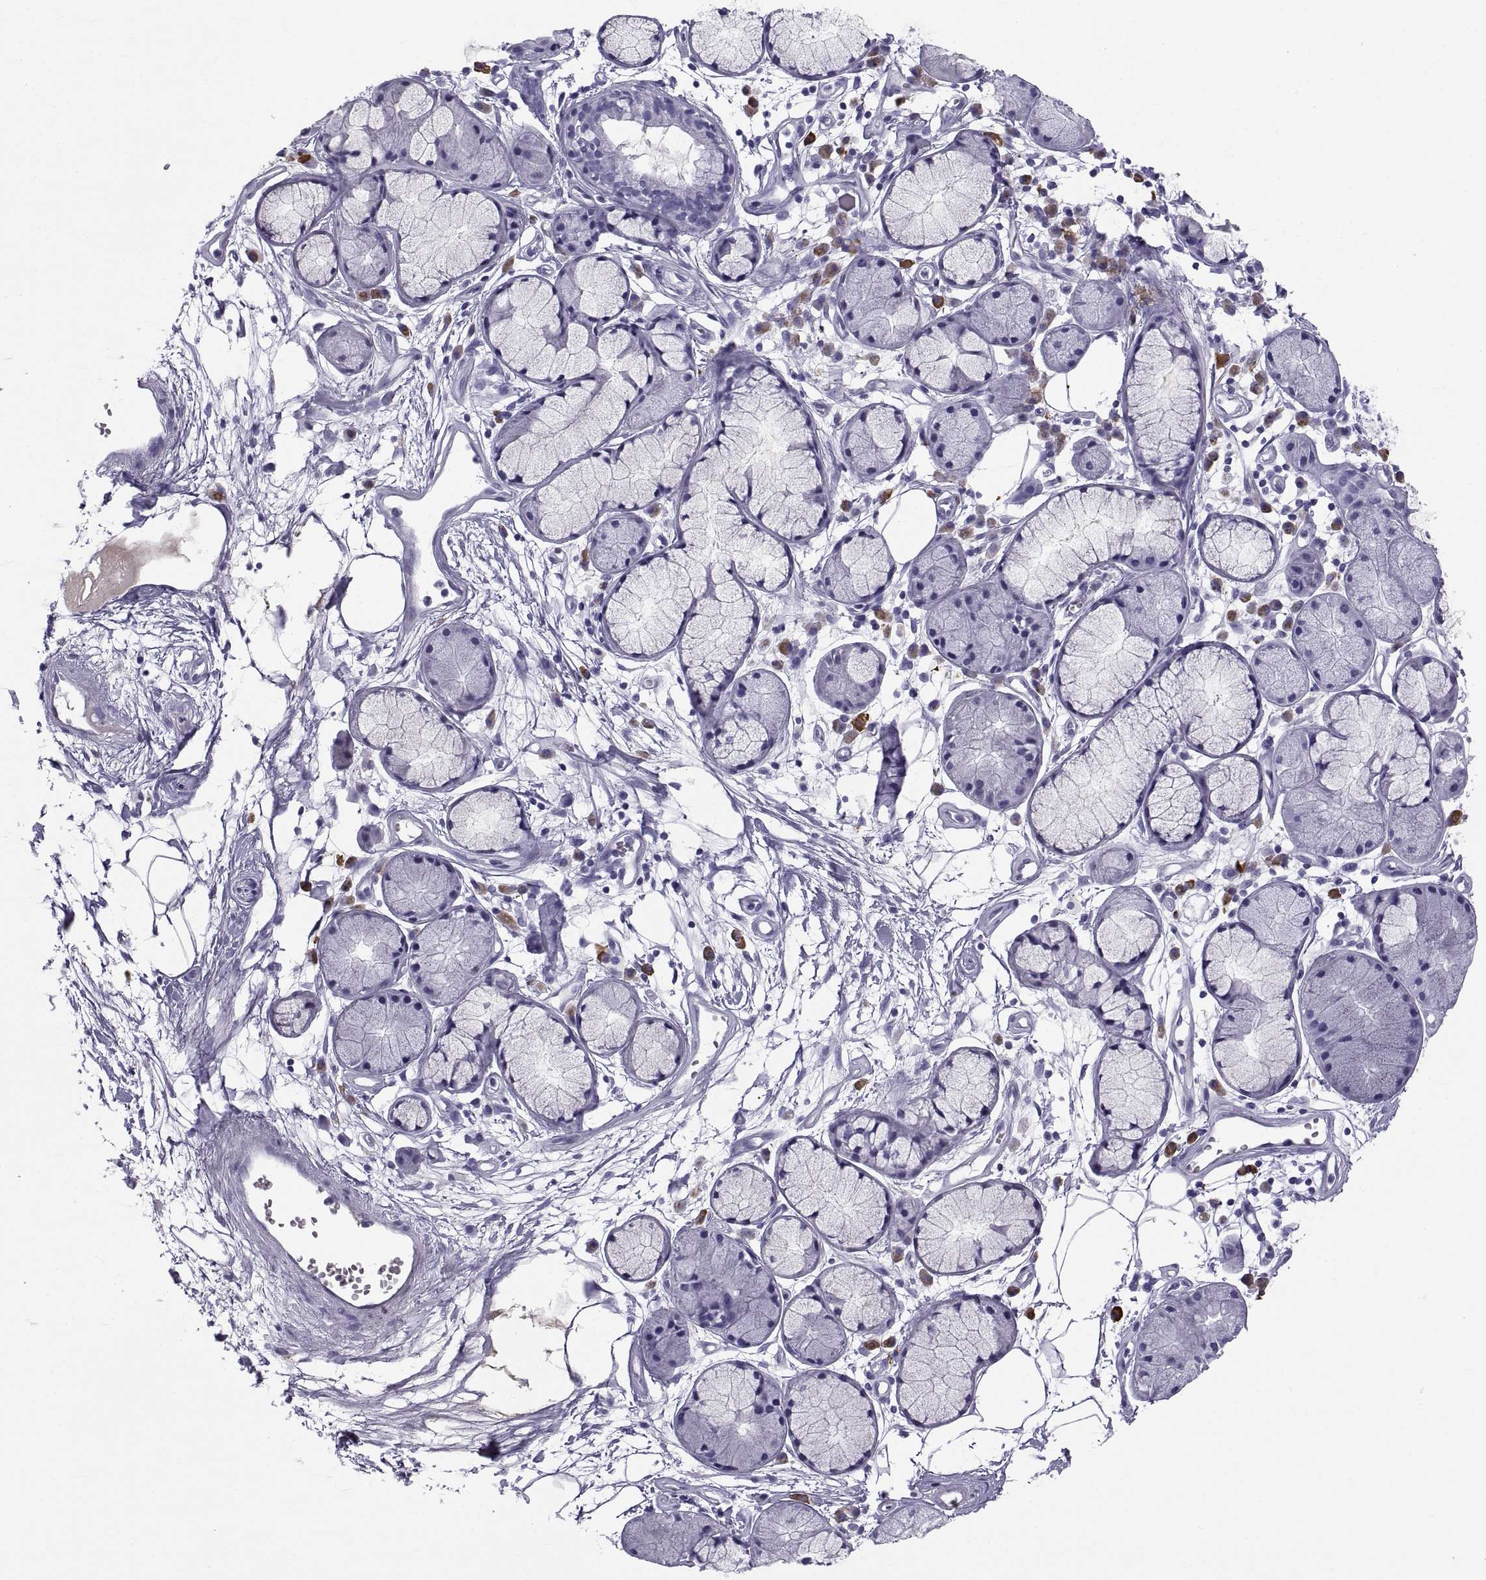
{"staining": {"intensity": "negative", "quantity": "none", "location": "none"}, "tissue": "adipose tissue", "cell_type": "Adipocytes", "image_type": "normal", "snomed": [{"axis": "morphology", "description": "Normal tissue, NOS"}, {"axis": "morphology", "description": "Squamous cell carcinoma, NOS"}, {"axis": "topography", "description": "Cartilage tissue"}, {"axis": "topography", "description": "Lung"}], "caption": "Immunohistochemical staining of benign human adipose tissue displays no significant positivity in adipocytes.", "gene": "CT47A10", "patient": {"sex": "male", "age": 66}}